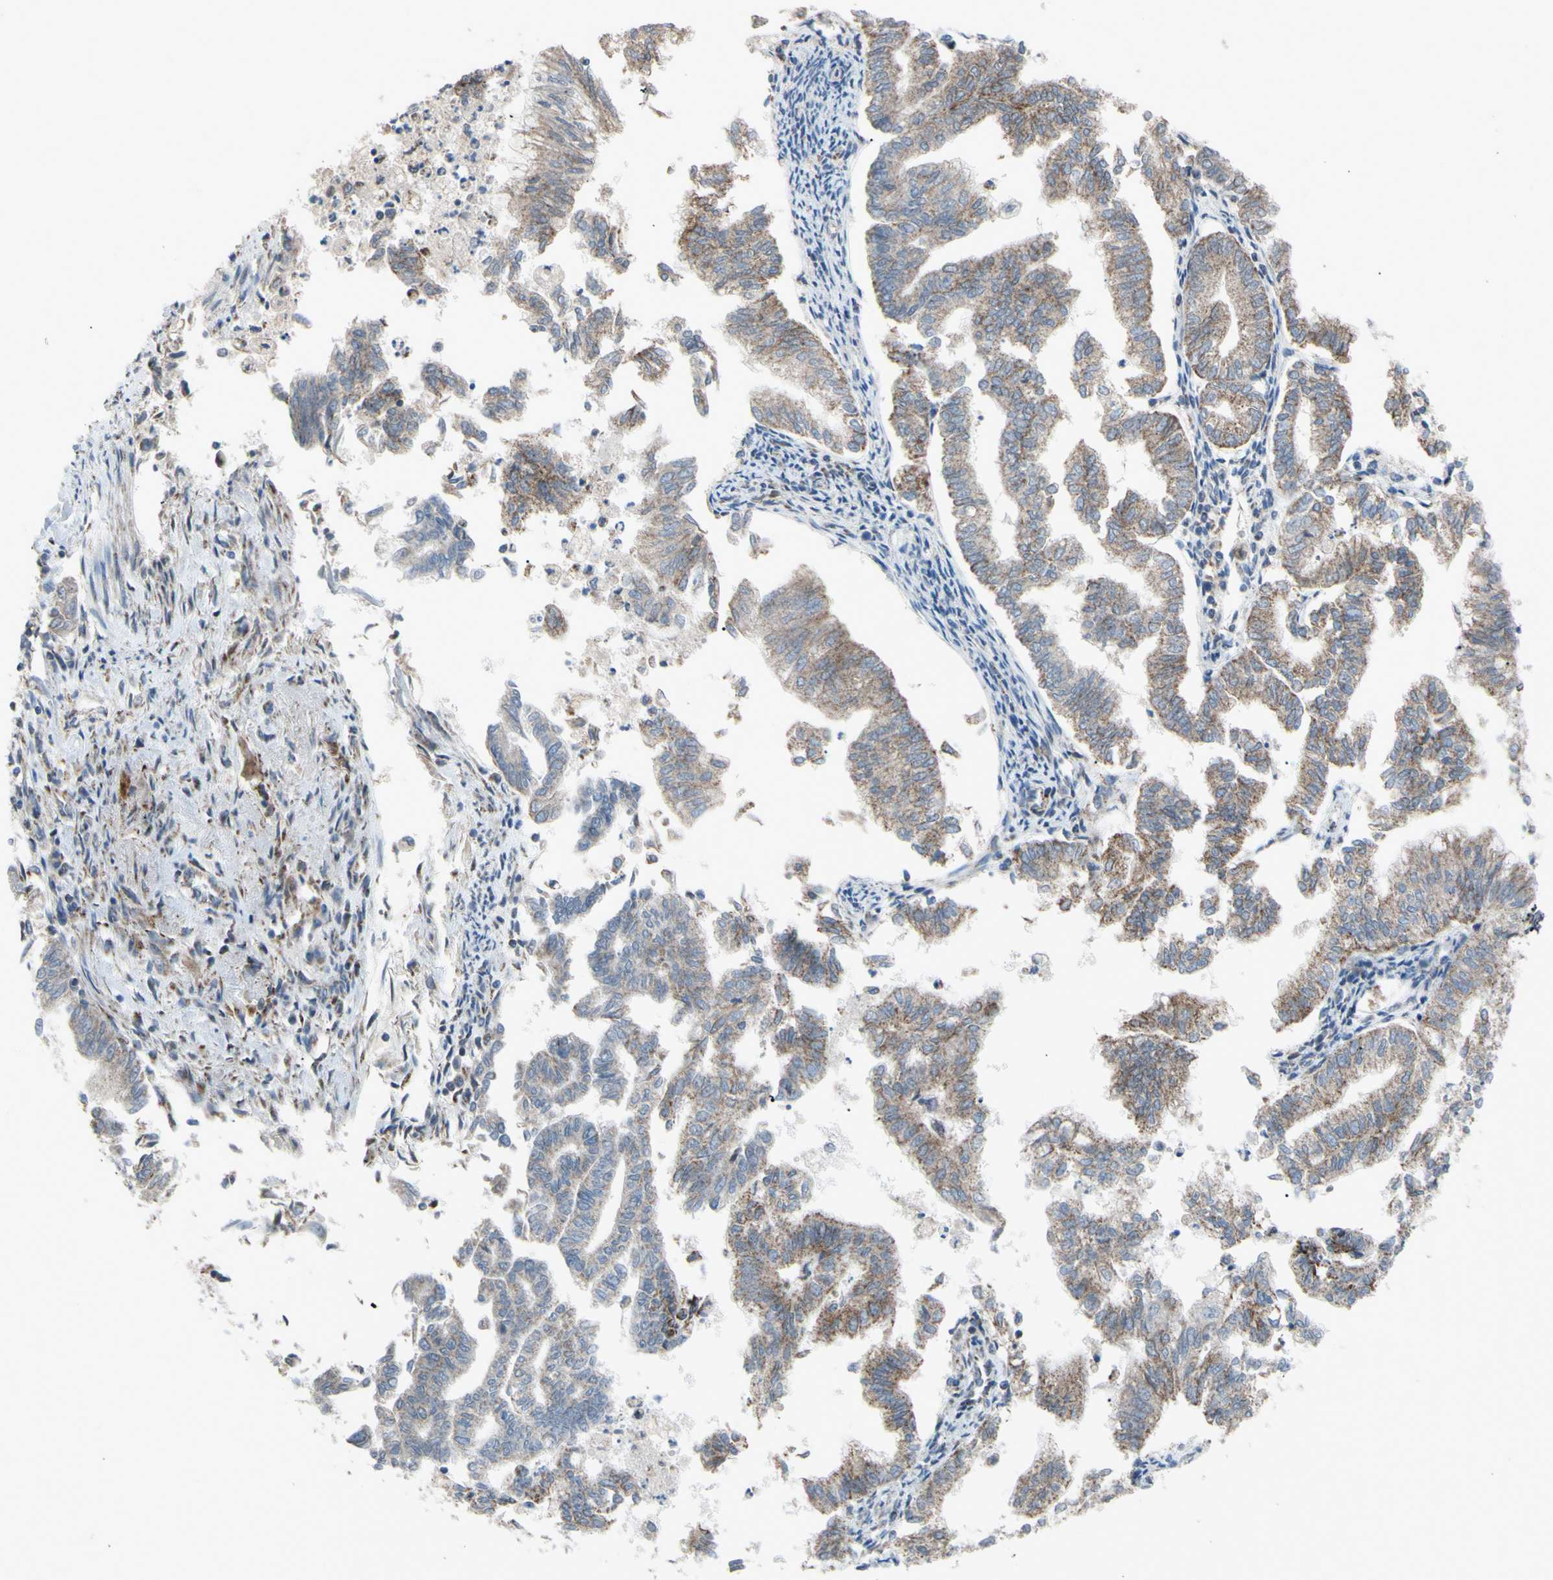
{"staining": {"intensity": "weak", "quantity": "25%-75%", "location": "cytoplasmic/membranous"}, "tissue": "endometrial cancer", "cell_type": "Tumor cells", "image_type": "cancer", "snomed": [{"axis": "morphology", "description": "Necrosis, NOS"}, {"axis": "morphology", "description": "Adenocarcinoma, NOS"}, {"axis": "topography", "description": "Endometrium"}], "caption": "This micrograph exhibits endometrial cancer stained with immunohistochemistry to label a protein in brown. The cytoplasmic/membranous of tumor cells show weak positivity for the protein. Nuclei are counter-stained blue.", "gene": "GLT8D1", "patient": {"sex": "female", "age": 79}}